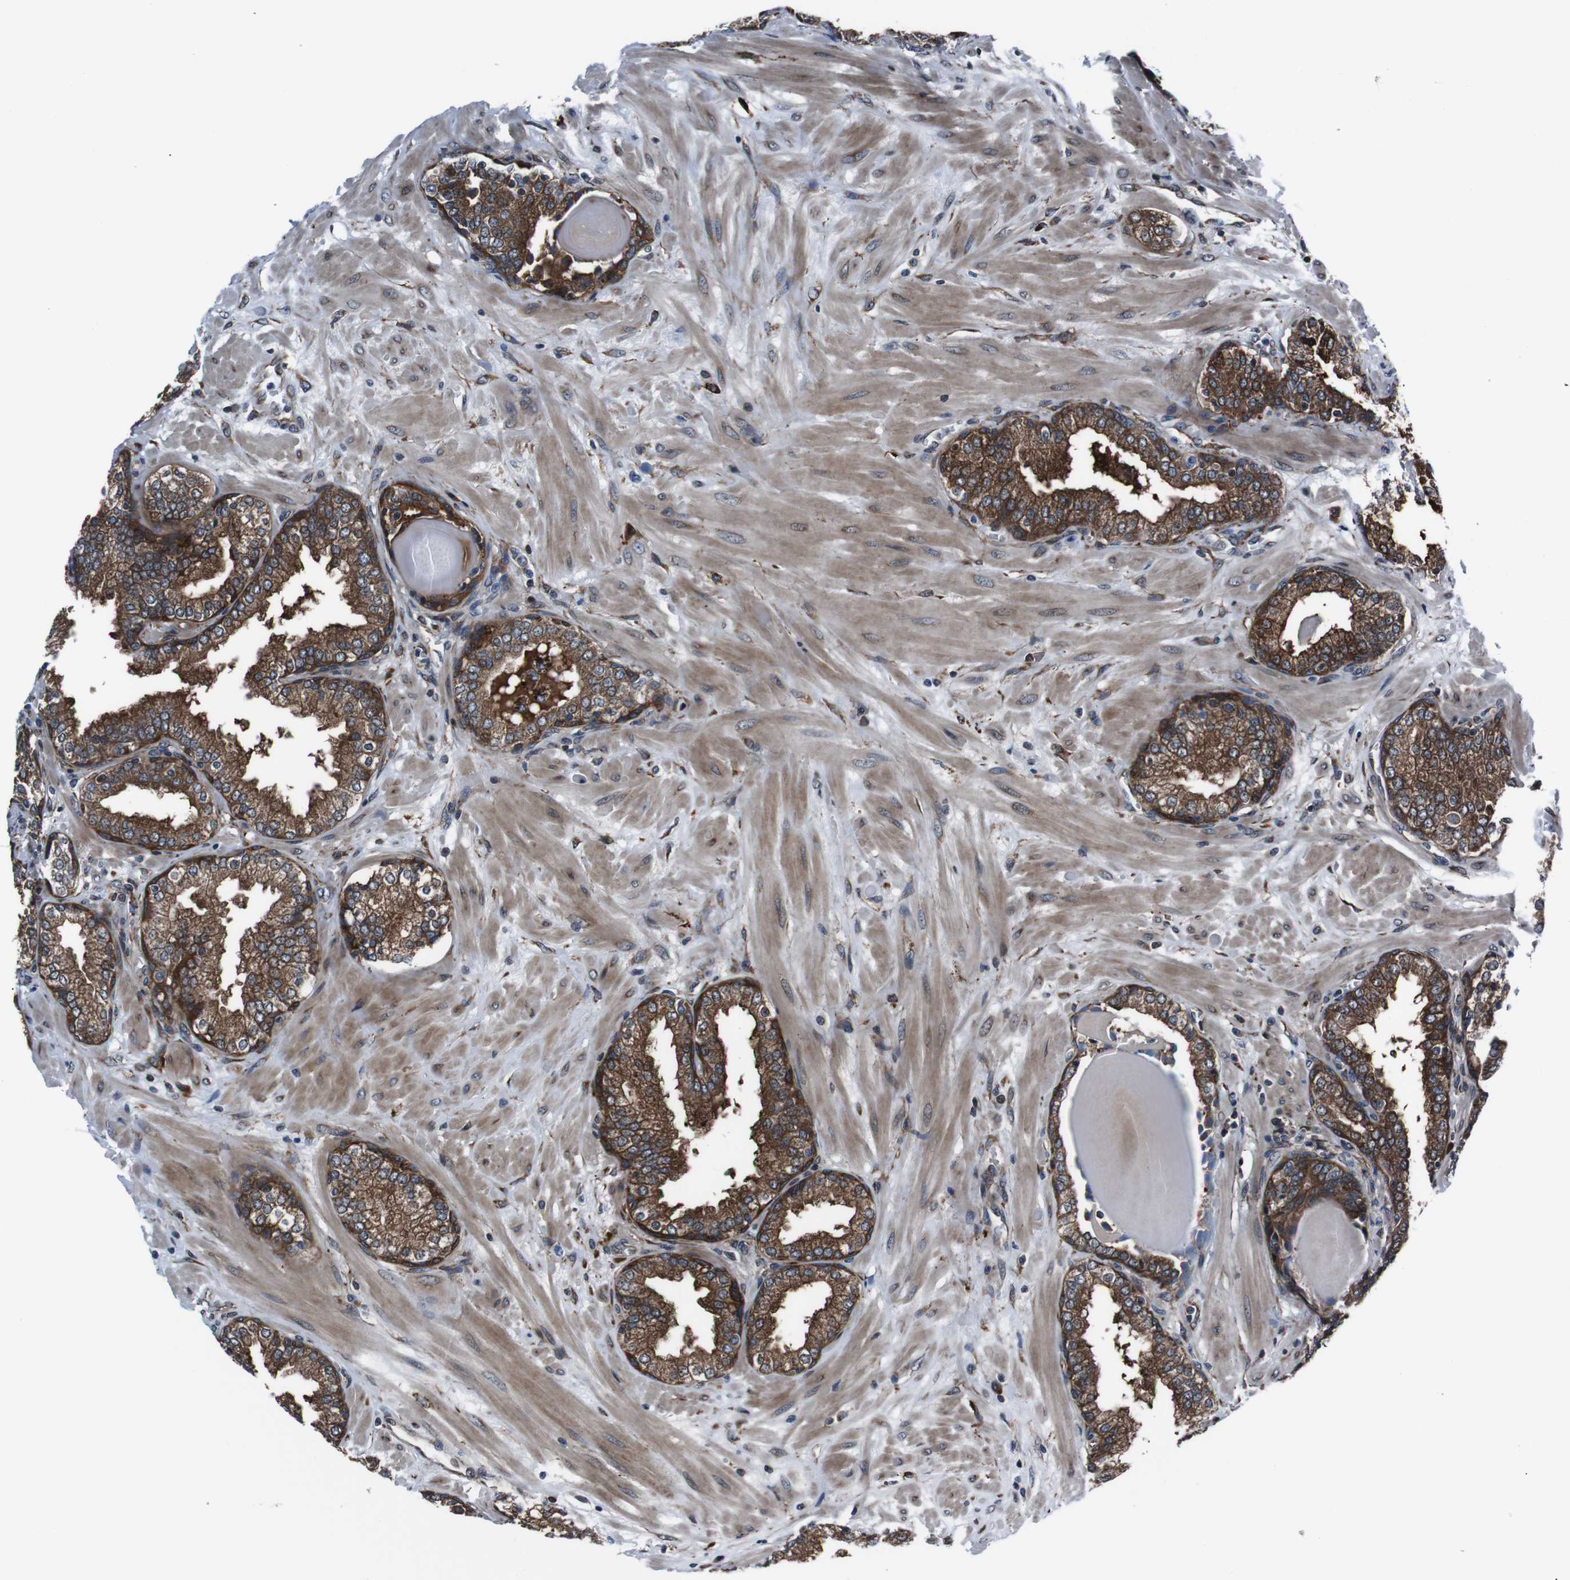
{"staining": {"intensity": "strong", "quantity": ">75%", "location": "cytoplasmic/membranous"}, "tissue": "prostate", "cell_type": "Glandular cells", "image_type": "normal", "snomed": [{"axis": "morphology", "description": "Normal tissue, NOS"}, {"axis": "topography", "description": "Prostate"}], "caption": "IHC of unremarkable human prostate demonstrates high levels of strong cytoplasmic/membranous positivity in approximately >75% of glandular cells.", "gene": "EIF4A2", "patient": {"sex": "male", "age": 51}}